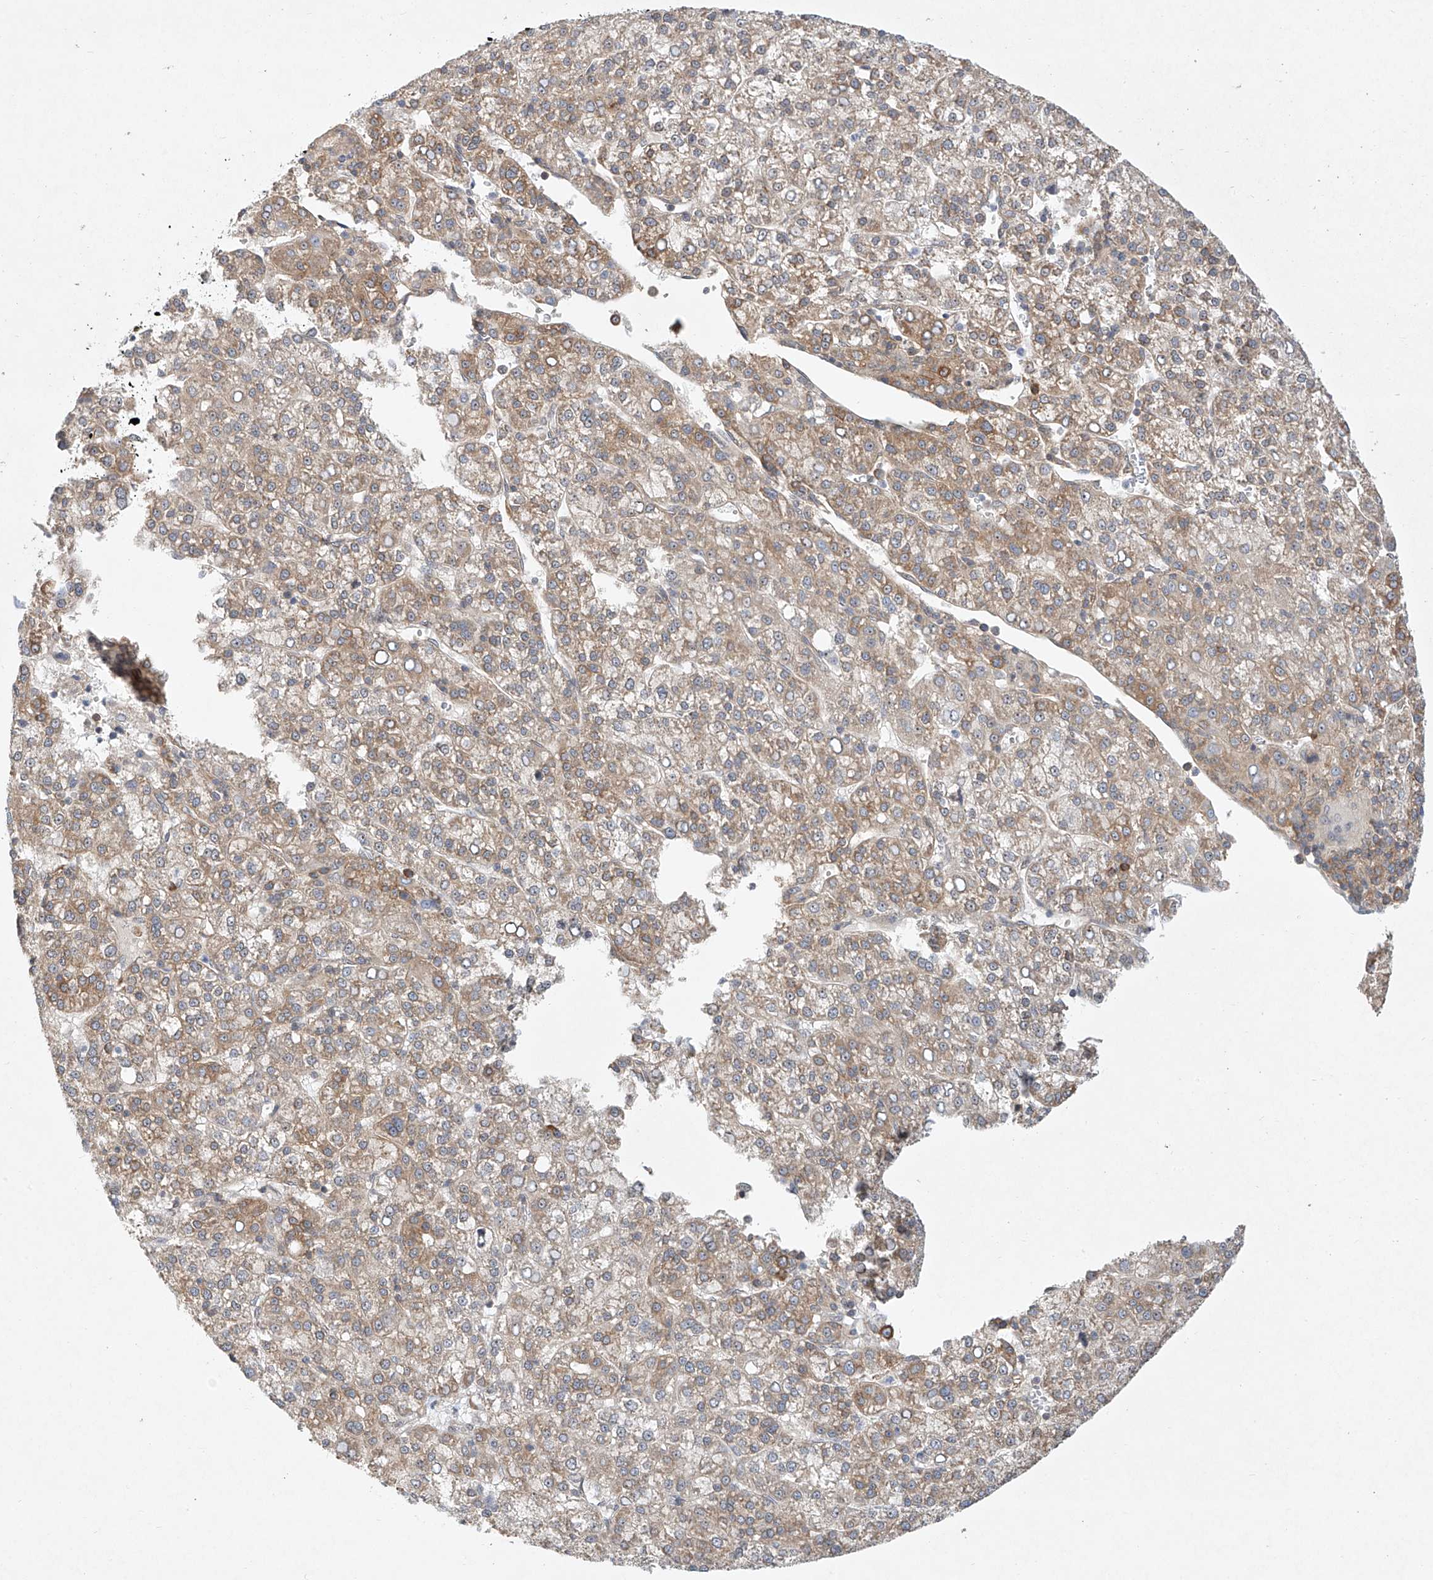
{"staining": {"intensity": "weak", "quantity": "25%-75%", "location": "cytoplasmic/membranous"}, "tissue": "liver cancer", "cell_type": "Tumor cells", "image_type": "cancer", "snomed": [{"axis": "morphology", "description": "Carcinoma, Hepatocellular, NOS"}, {"axis": "topography", "description": "Liver"}], "caption": "Immunohistochemistry (IHC) image of neoplastic tissue: human liver cancer stained using immunohistochemistry reveals low levels of weak protein expression localized specifically in the cytoplasmic/membranous of tumor cells, appearing as a cytoplasmic/membranous brown color.", "gene": "TASP1", "patient": {"sex": "female", "age": 58}}